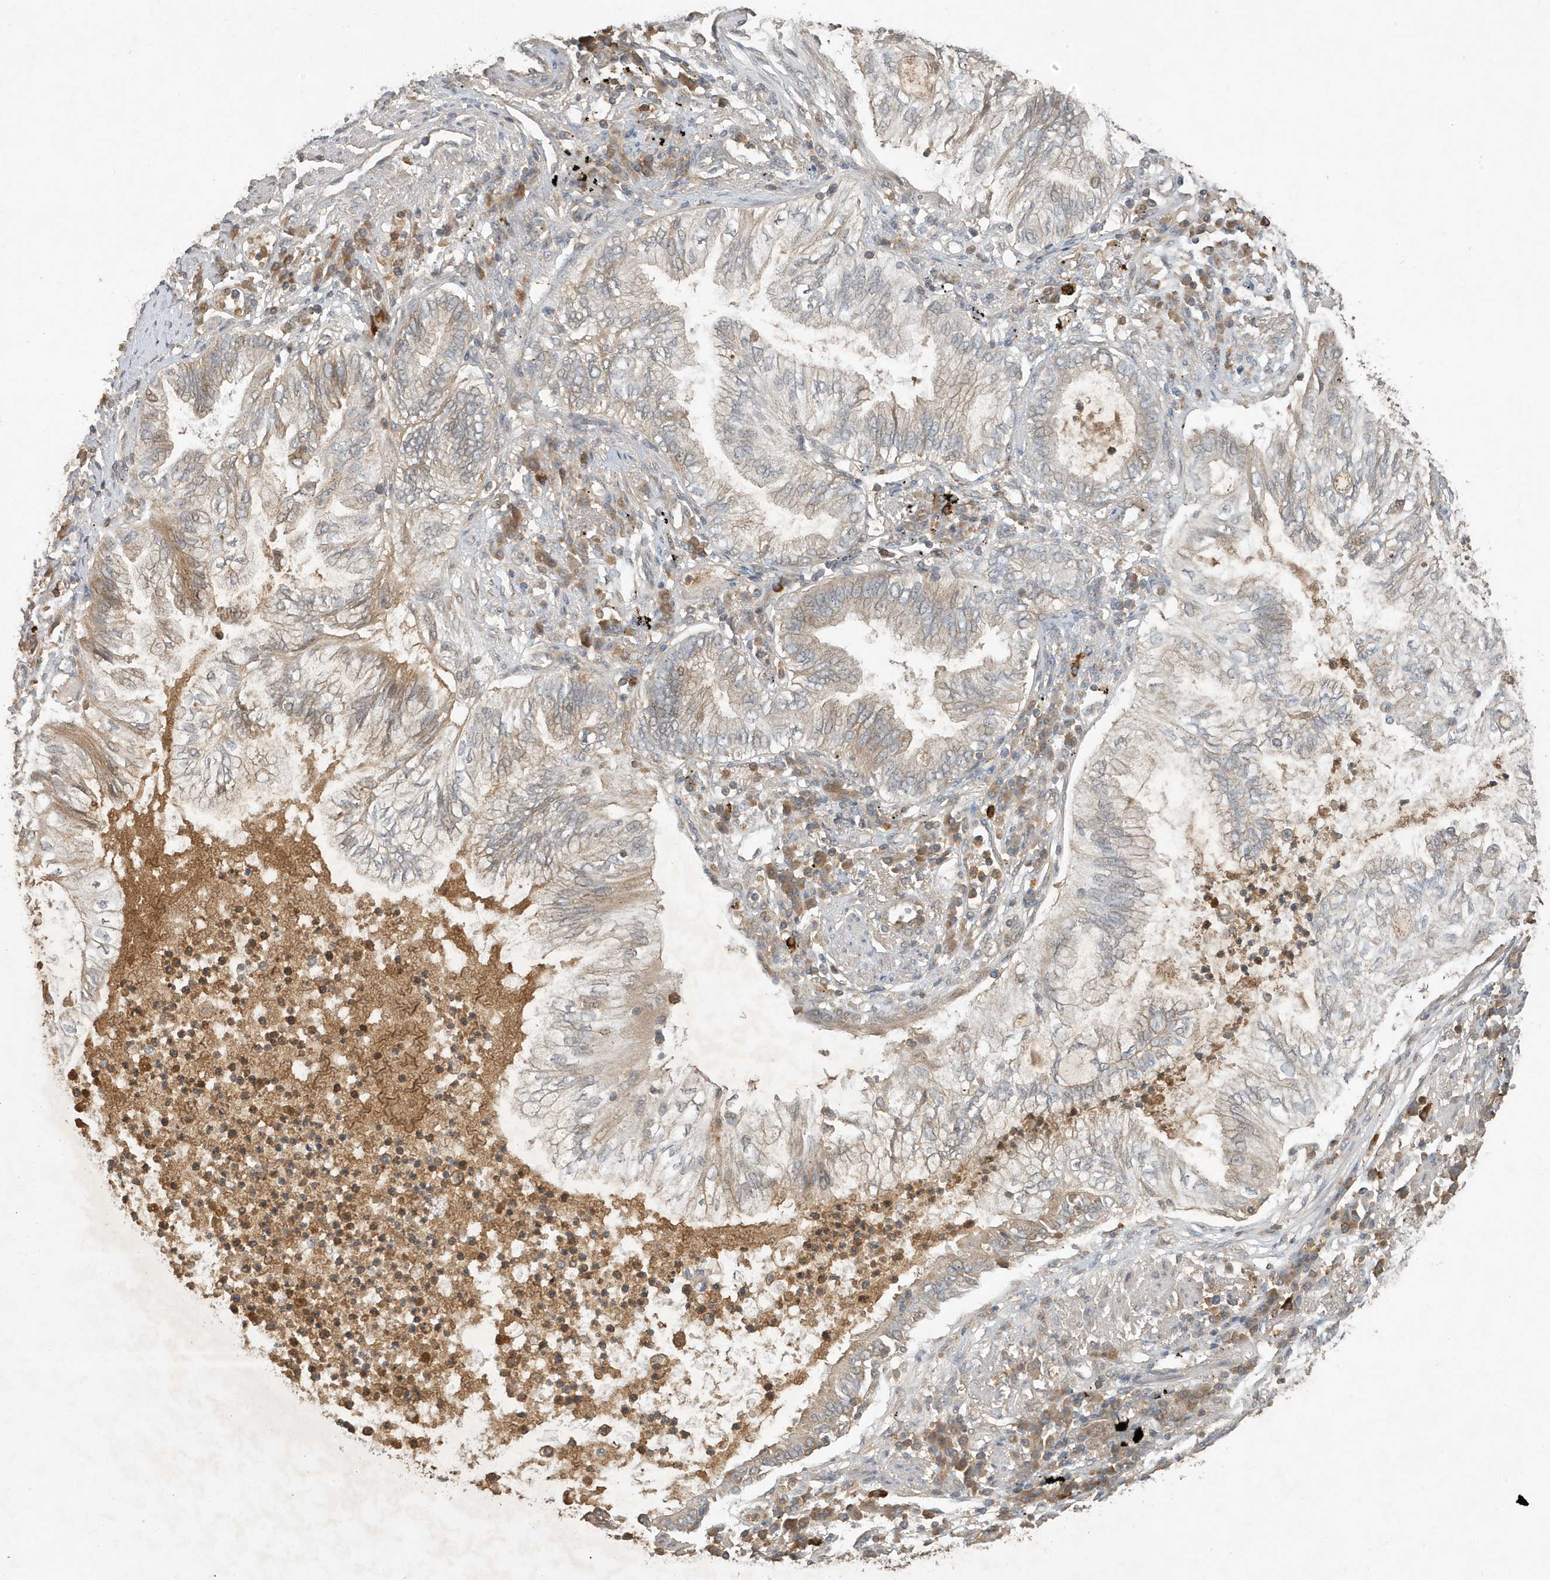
{"staining": {"intensity": "weak", "quantity": "<25%", "location": "cytoplasmic/membranous"}, "tissue": "lung cancer", "cell_type": "Tumor cells", "image_type": "cancer", "snomed": [{"axis": "morphology", "description": "Normal tissue, NOS"}, {"axis": "morphology", "description": "Adenocarcinoma, NOS"}, {"axis": "topography", "description": "Bronchus"}, {"axis": "topography", "description": "Lung"}], "caption": "Protein analysis of lung cancer displays no significant expression in tumor cells.", "gene": "ABCB9", "patient": {"sex": "female", "age": 70}}